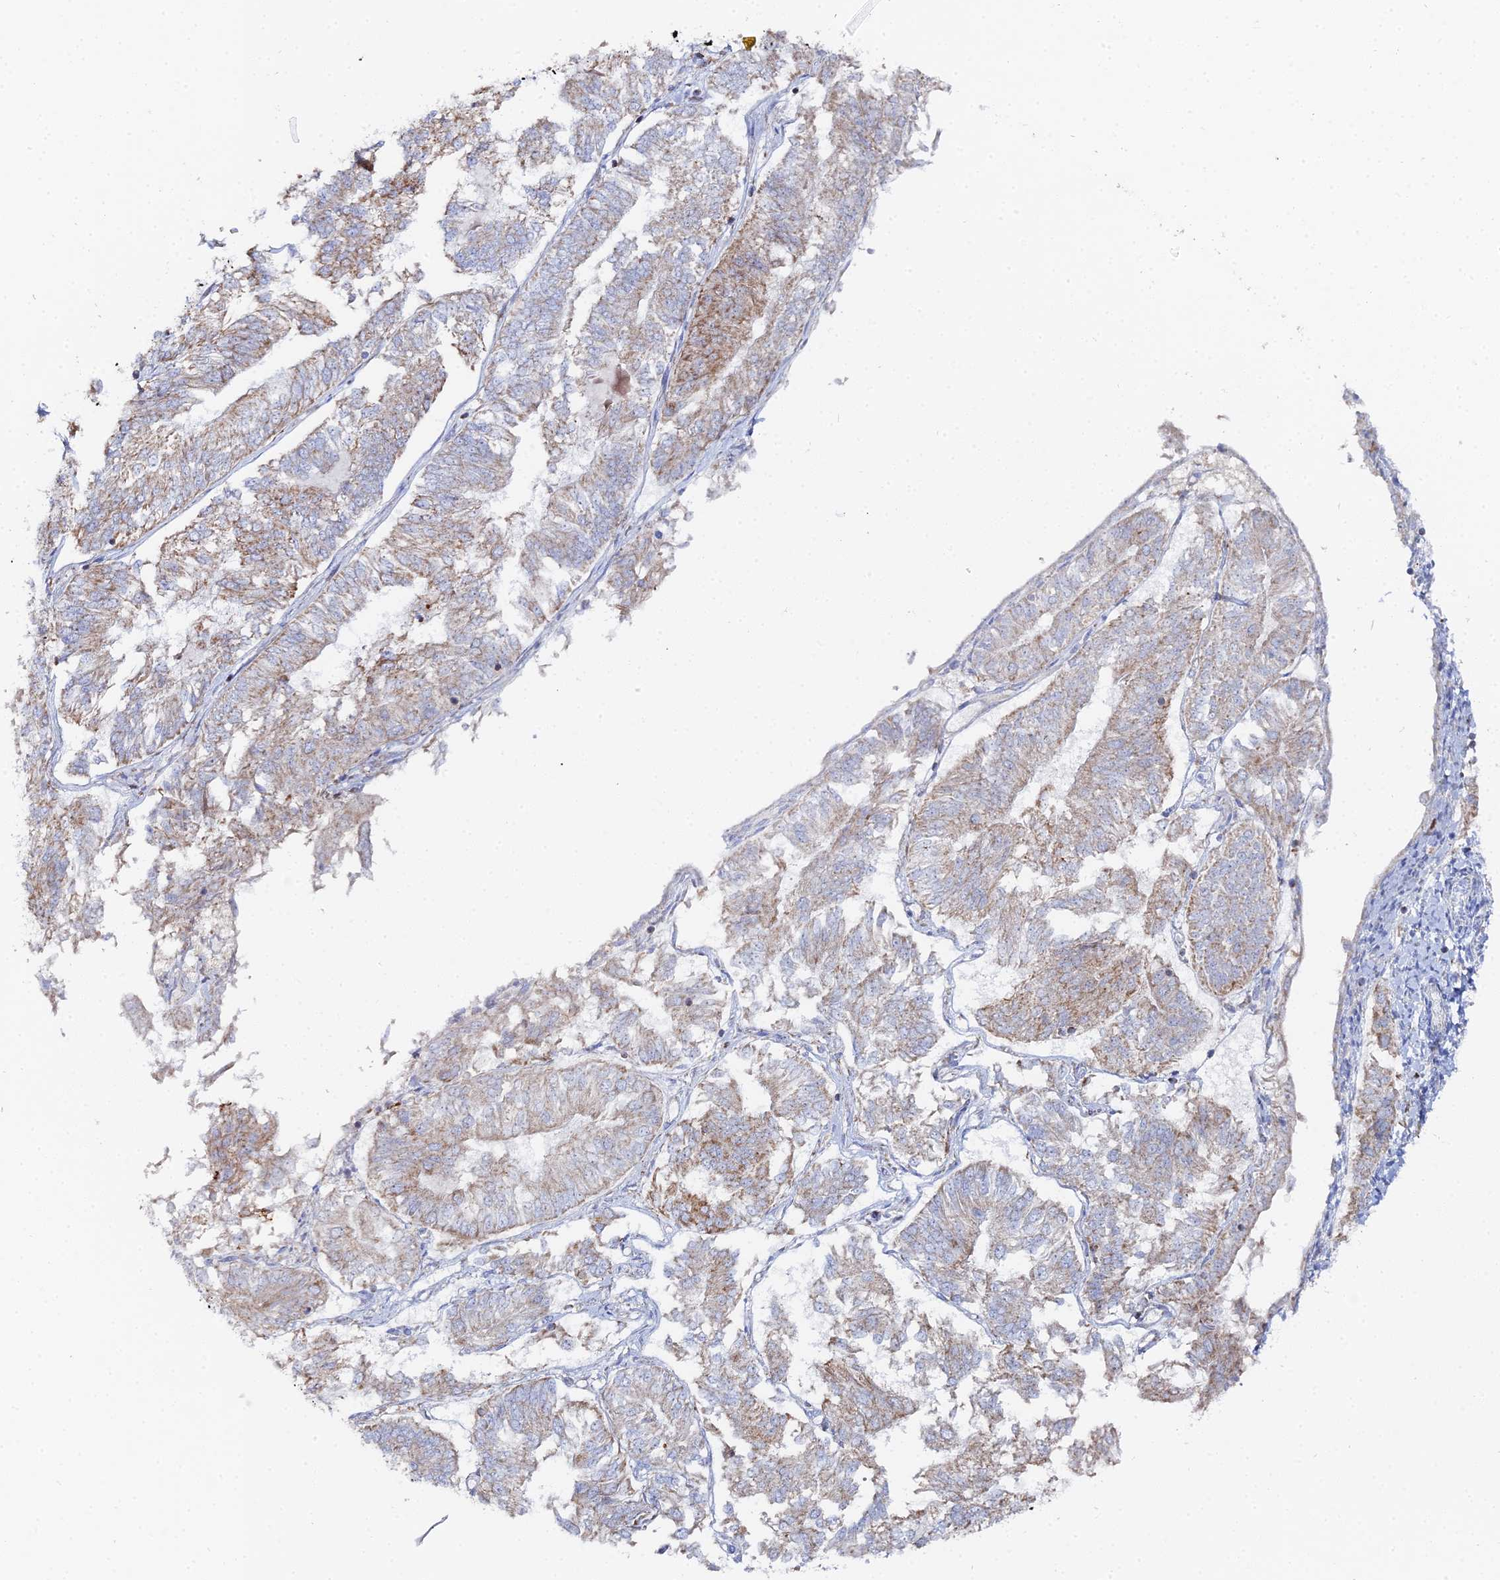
{"staining": {"intensity": "moderate", "quantity": ">75%", "location": "cytoplasmic/membranous"}, "tissue": "endometrial cancer", "cell_type": "Tumor cells", "image_type": "cancer", "snomed": [{"axis": "morphology", "description": "Adenocarcinoma, NOS"}, {"axis": "topography", "description": "Endometrium"}], "caption": "Protein staining shows moderate cytoplasmic/membranous staining in about >75% of tumor cells in adenocarcinoma (endometrial). Nuclei are stained in blue.", "gene": "MPC1", "patient": {"sex": "female", "age": 58}}